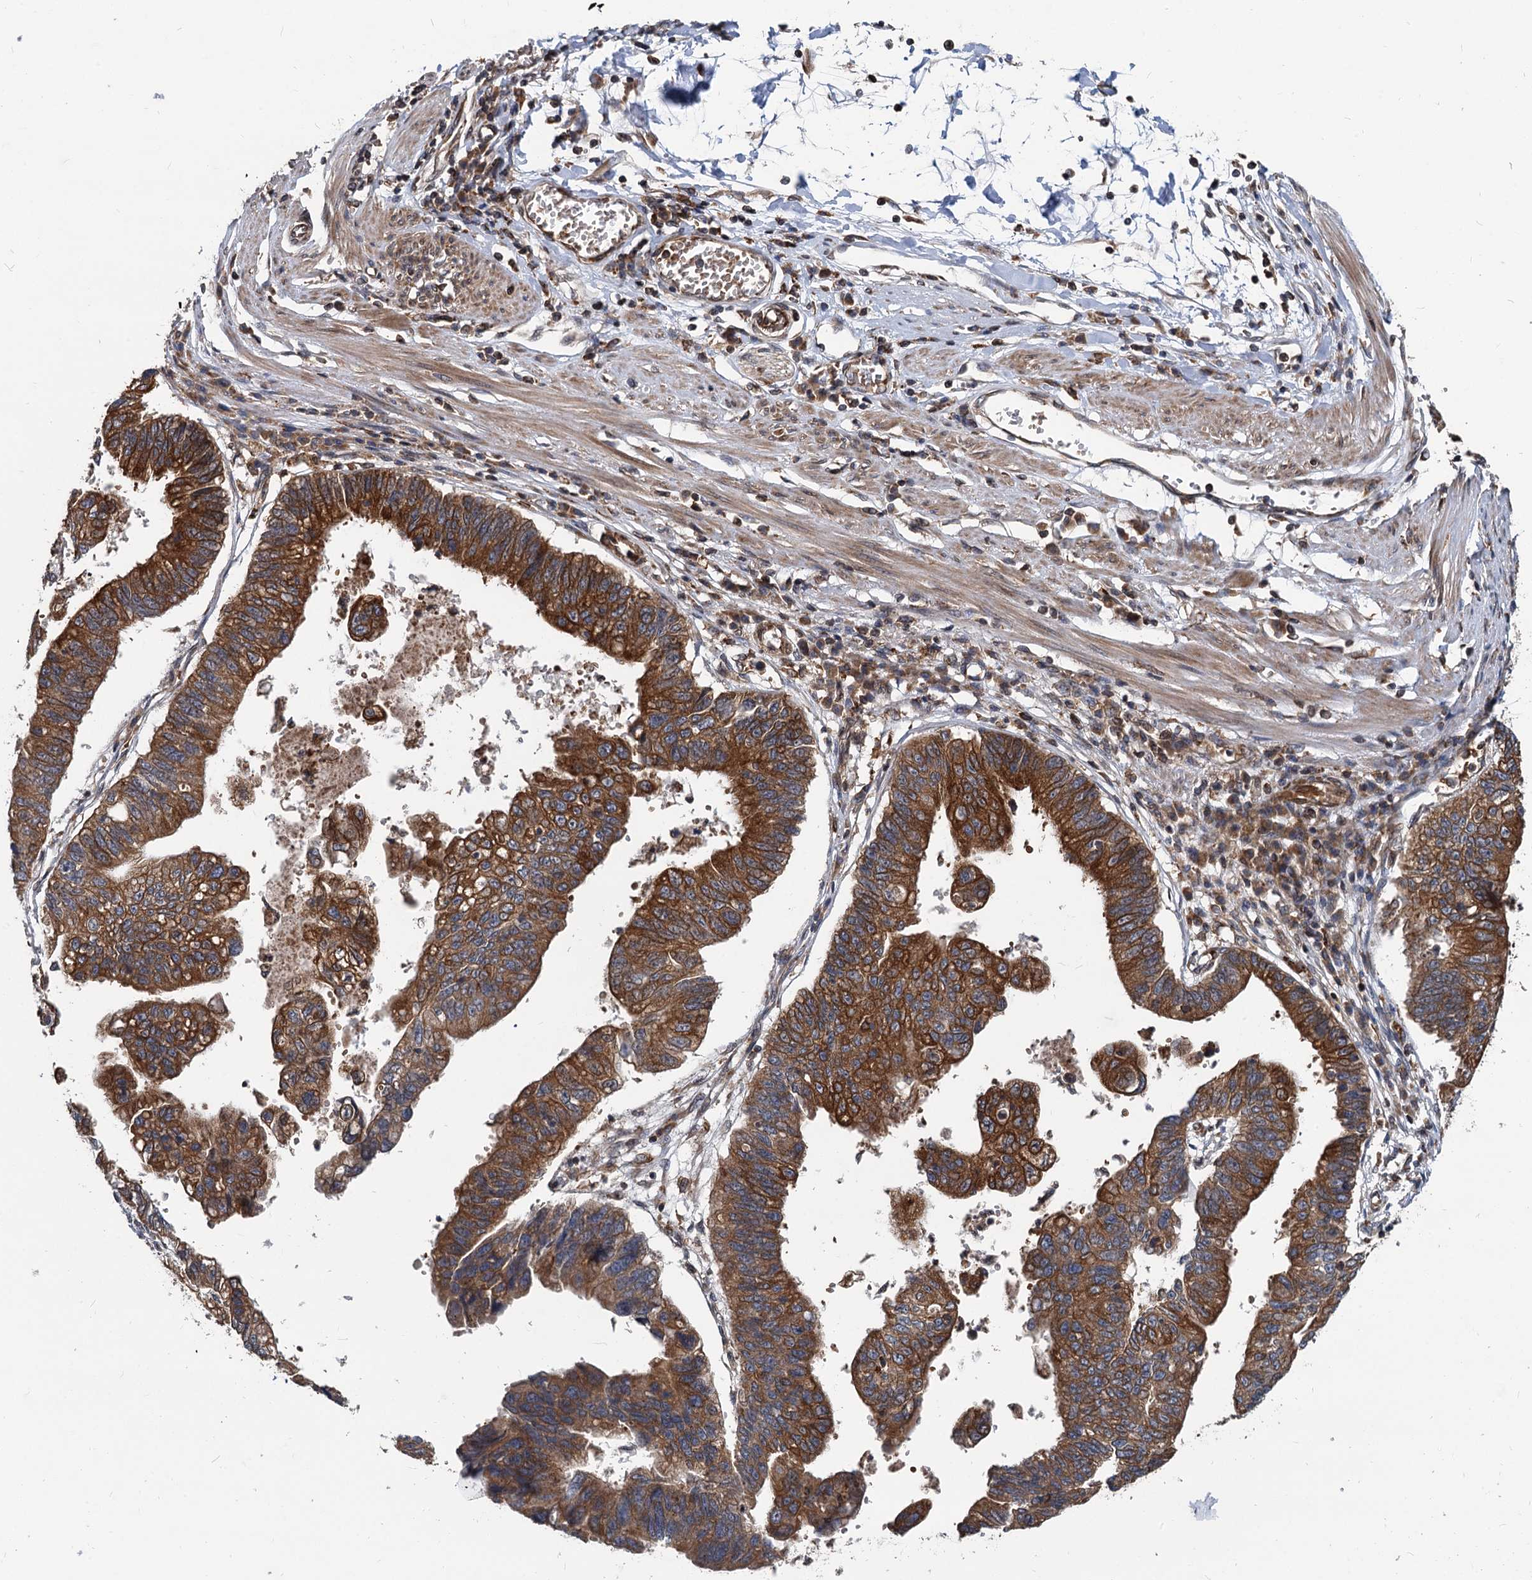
{"staining": {"intensity": "strong", "quantity": ">75%", "location": "cytoplasmic/membranous"}, "tissue": "stomach cancer", "cell_type": "Tumor cells", "image_type": "cancer", "snomed": [{"axis": "morphology", "description": "Adenocarcinoma, NOS"}, {"axis": "topography", "description": "Stomach"}], "caption": "Protein staining shows strong cytoplasmic/membranous staining in about >75% of tumor cells in adenocarcinoma (stomach).", "gene": "STIM1", "patient": {"sex": "male", "age": 59}}